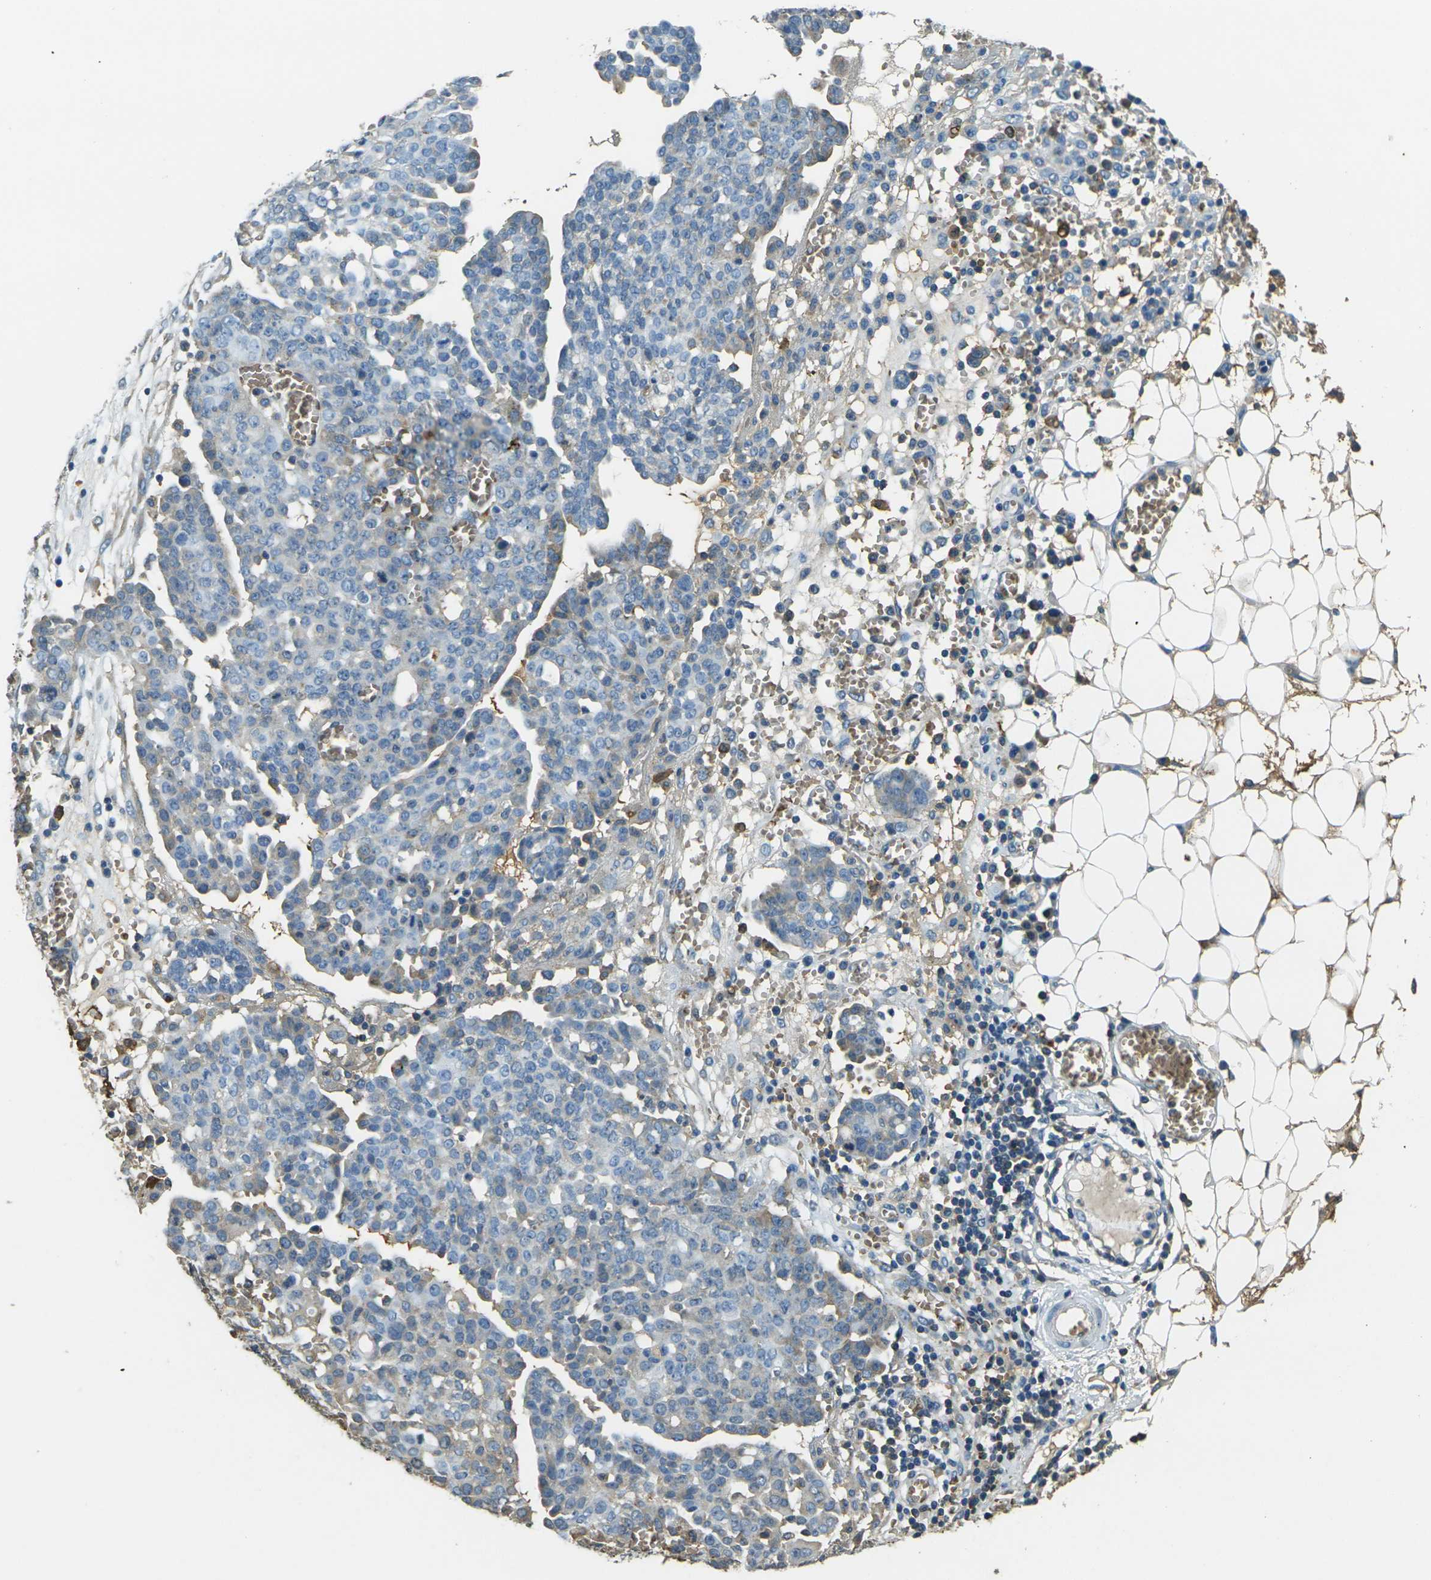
{"staining": {"intensity": "weak", "quantity": "<25%", "location": "cytoplasmic/membranous"}, "tissue": "ovarian cancer", "cell_type": "Tumor cells", "image_type": "cancer", "snomed": [{"axis": "morphology", "description": "Cystadenocarcinoma, serous, NOS"}, {"axis": "topography", "description": "Soft tissue"}, {"axis": "topography", "description": "Ovary"}], "caption": "Immunohistochemical staining of ovarian cancer exhibits no significant expression in tumor cells.", "gene": "HBB", "patient": {"sex": "female", "age": 57}}